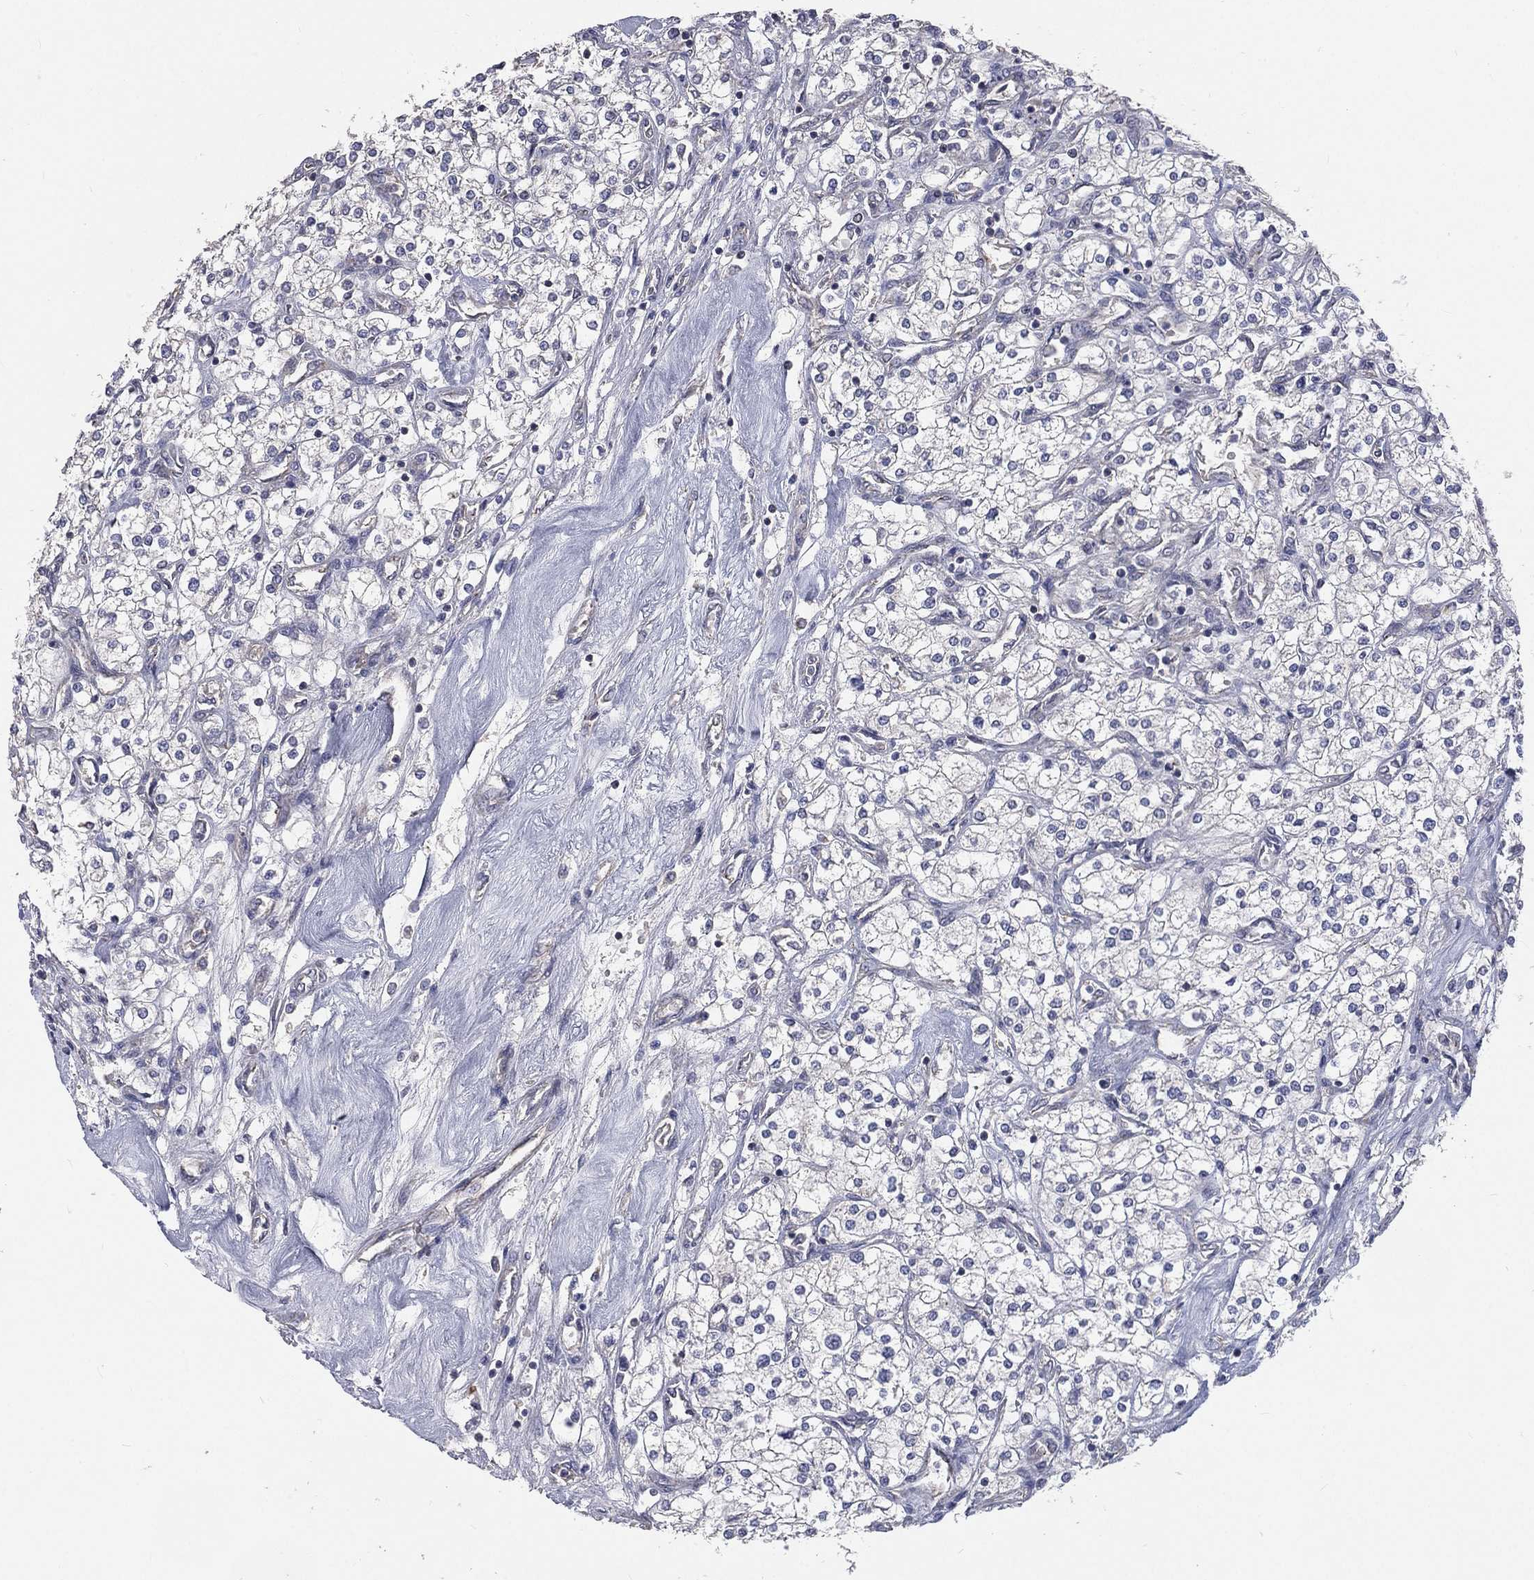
{"staining": {"intensity": "negative", "quantity": "none", "location": "none"}, "tissue": "renal cancer", "cell_type": "Tumor cells", "image_type": "cancer", "snomed": [{"axis": "morphology", "description": "Adenocarcinoma, NOS"}, {"axis": "topography", "description": "Kidney"}], "caption": "This is a image of immunohistochemistry (IHC) staining of renal cancer, which shows no expression in tumor cells.", "gene": "CROCC", "patient": {"sex": "male", "age": 80}}